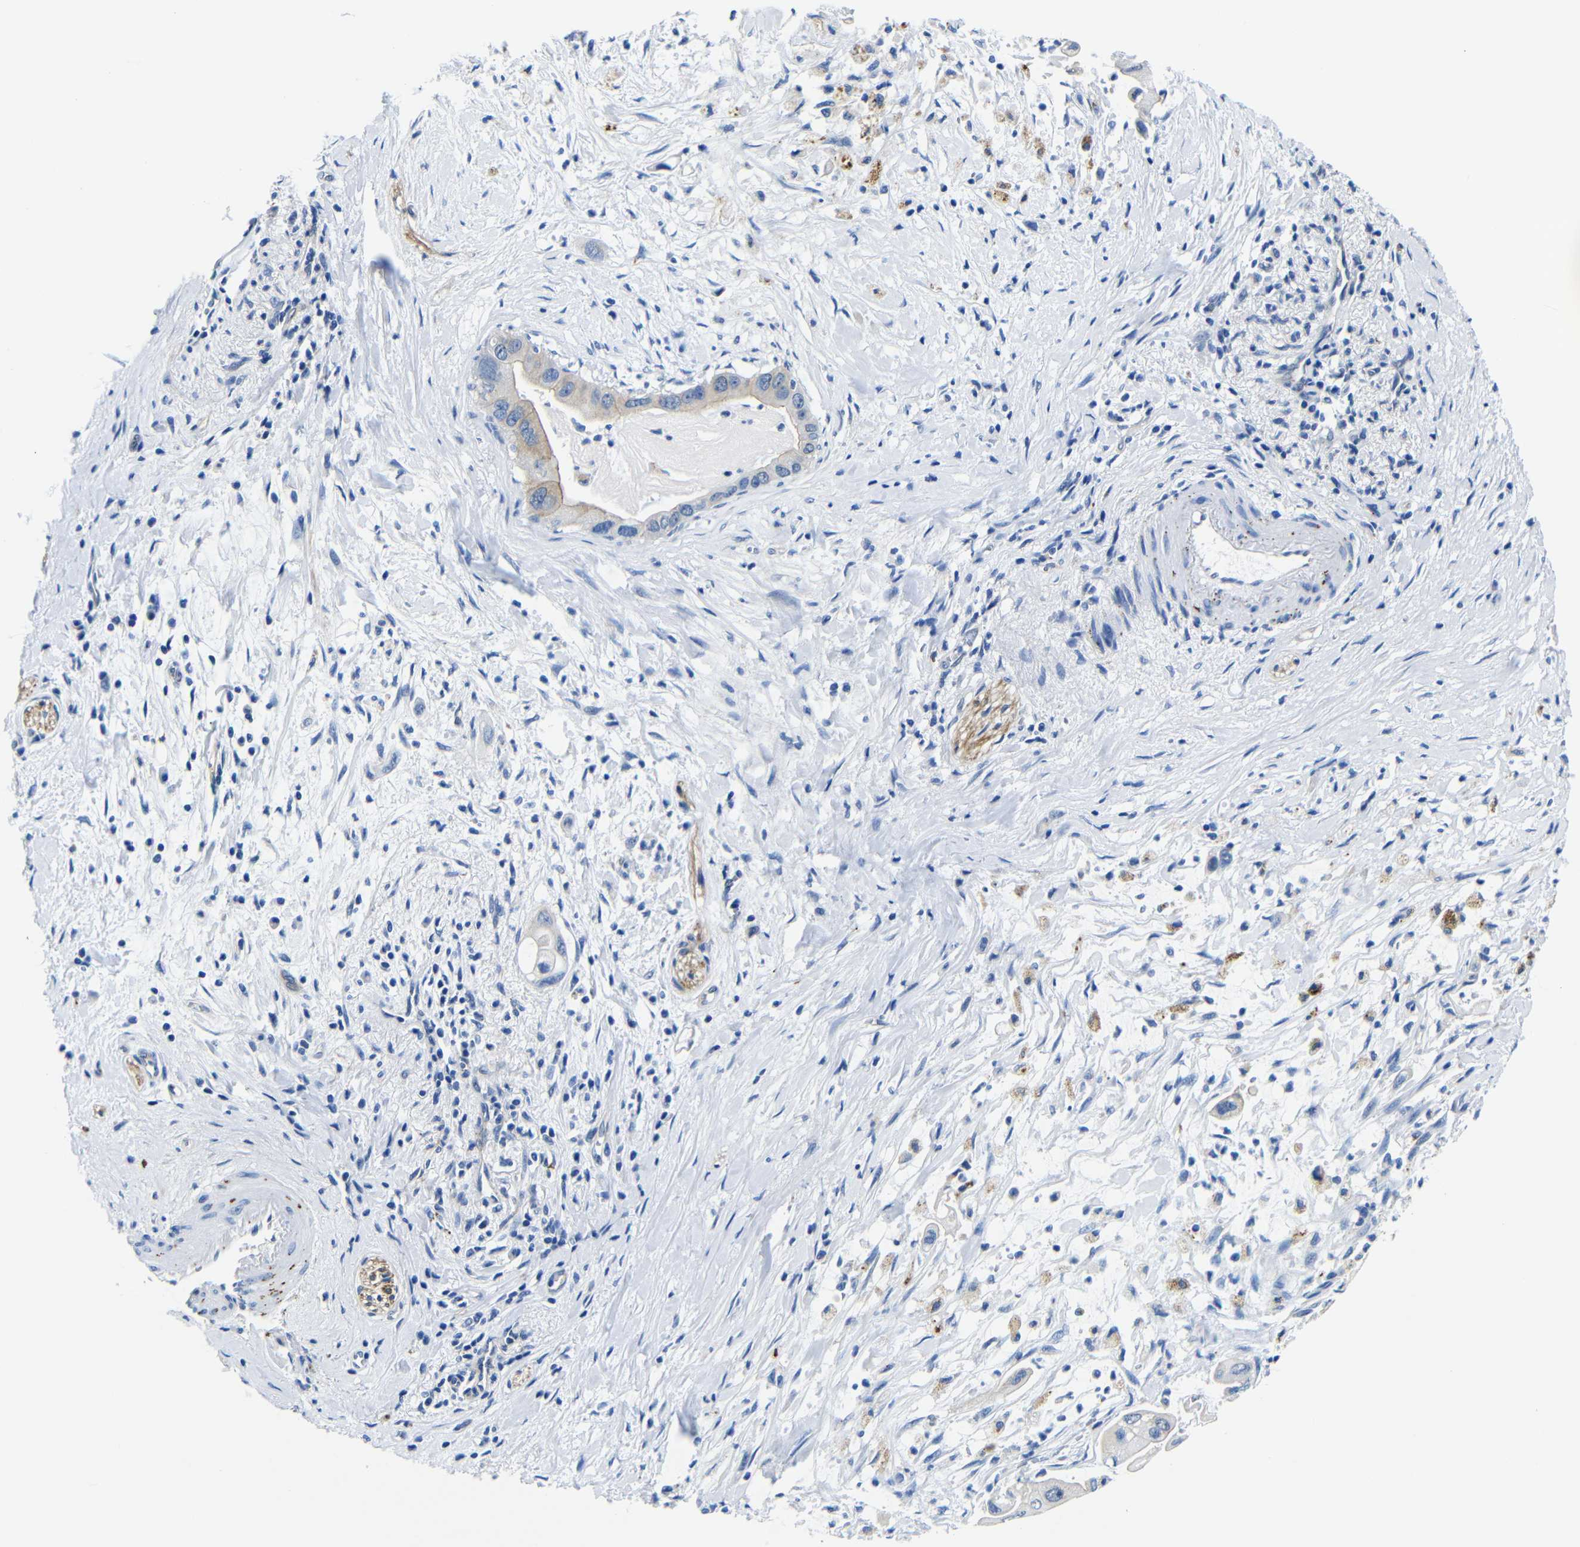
{"staining": {"intensity": "weak", "quantity": "25%-75%", "location": "cytoplasmic/membranous"}, "tissue": "pancreatic cancer", "cell_type": "Tumor cells", "image_type": "cancer", "snomed": [{"axis": "morphology", "description": "Adenocarcinoma, NOS"}, {"axis": "topography", "description": "Pancreas"}], "caption": "A high-resolution image shows immunohistochemistry staining of adenocarcinoma (pancreatic), which exhibits weak cytoplasmic/membranous staining in about 25%-75% of tumor cells.", "gene": "GIMAP2", "patient": {"sex": "male", "age": 55}}